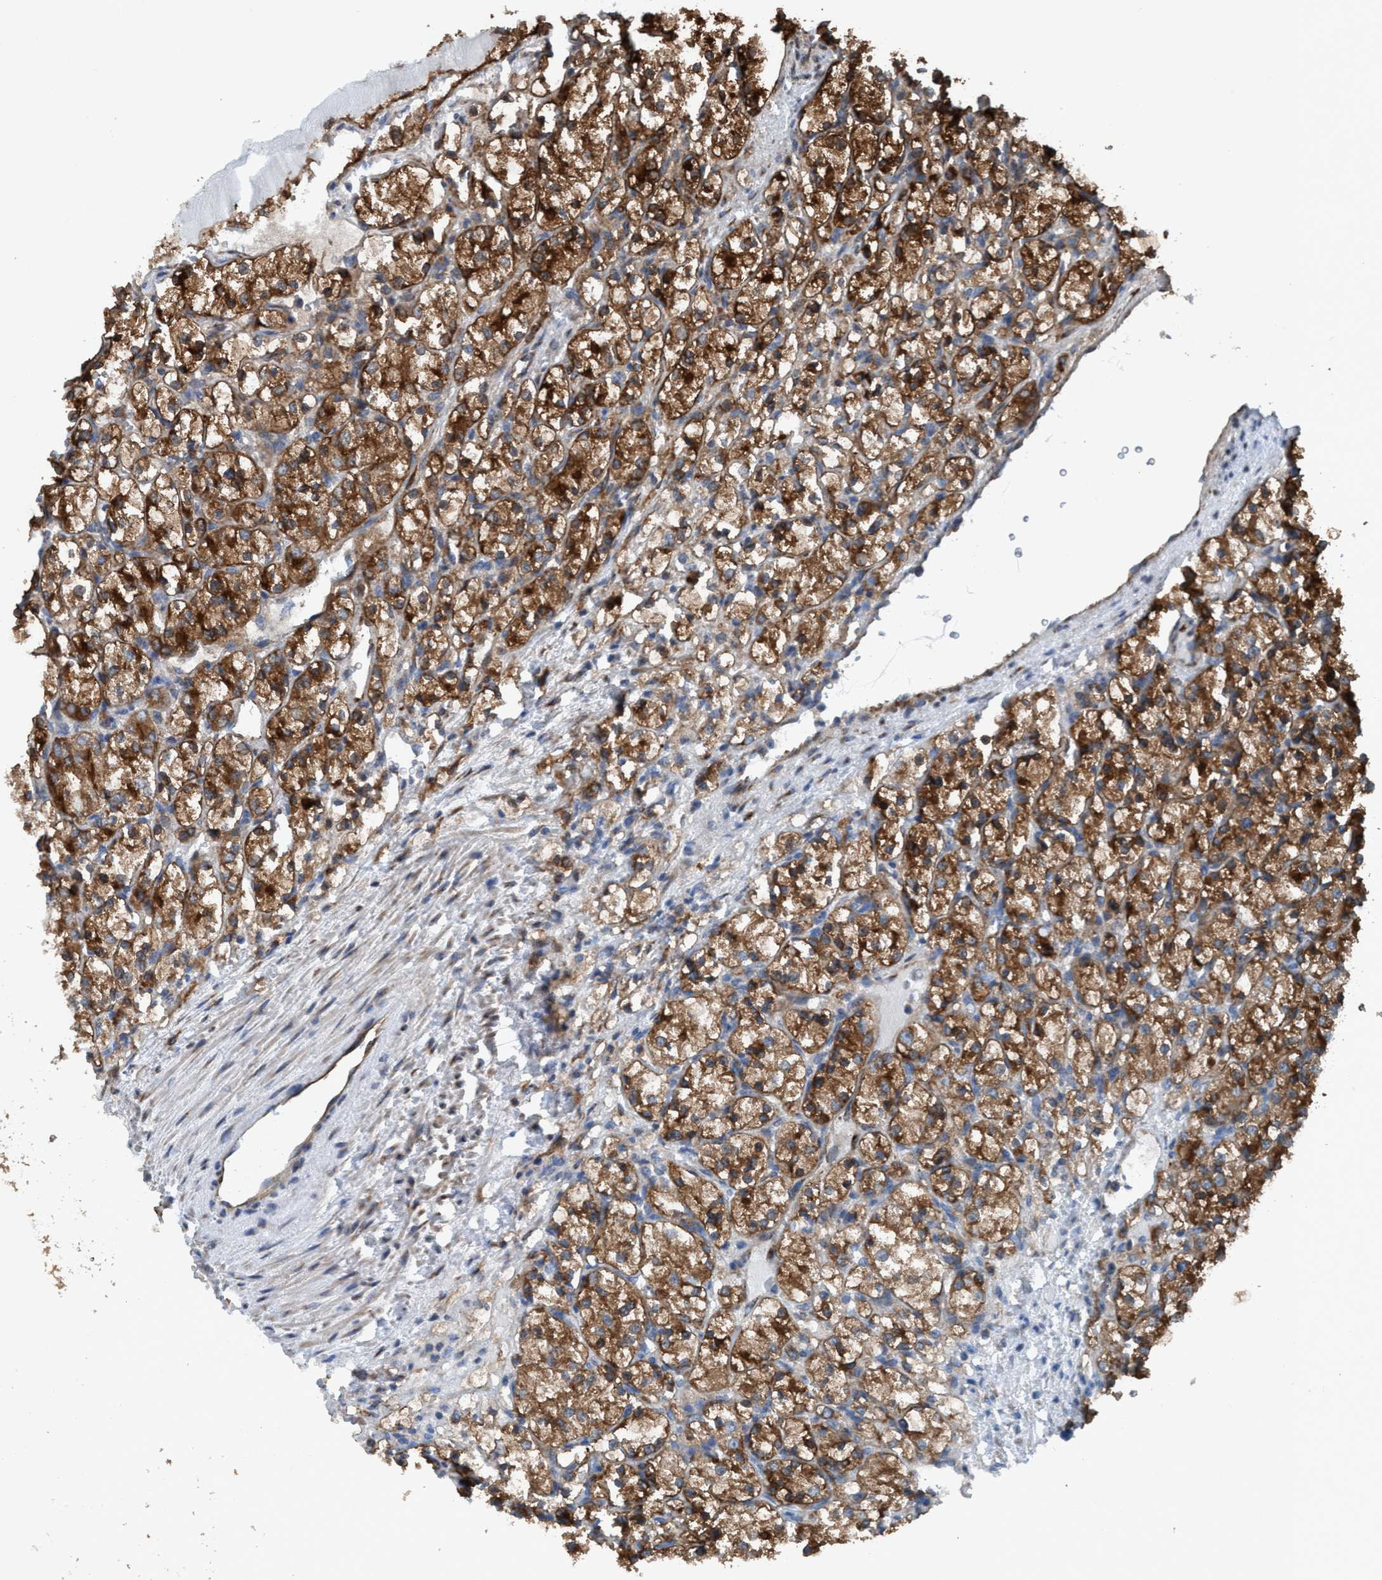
{"staining": {"intensity": "moderate", "quantity": ">75%", "location": "cytoplasmic/membranous"}, "tissue": "renal cancer", "cell_type": "Tumor cells", "image_type": "cancer", "snomed": [{"axis": "morphology", "description": "Adenocarcinoma, NOS"}, {"axis": "topography", "description": "Kidney"}], "caption": "IHC micrograph of neoplastic tissue: renal cancer (adenocarcinoma) stained using IHC reveals medium levels of moderate protein expression localized specifically in the cytoplasmic/membranous of tumor cells, appearing as a cytoplasmic/membranous brown color.", "gene": "NMT1", "patient": {"sex": "female", "age": 69}}